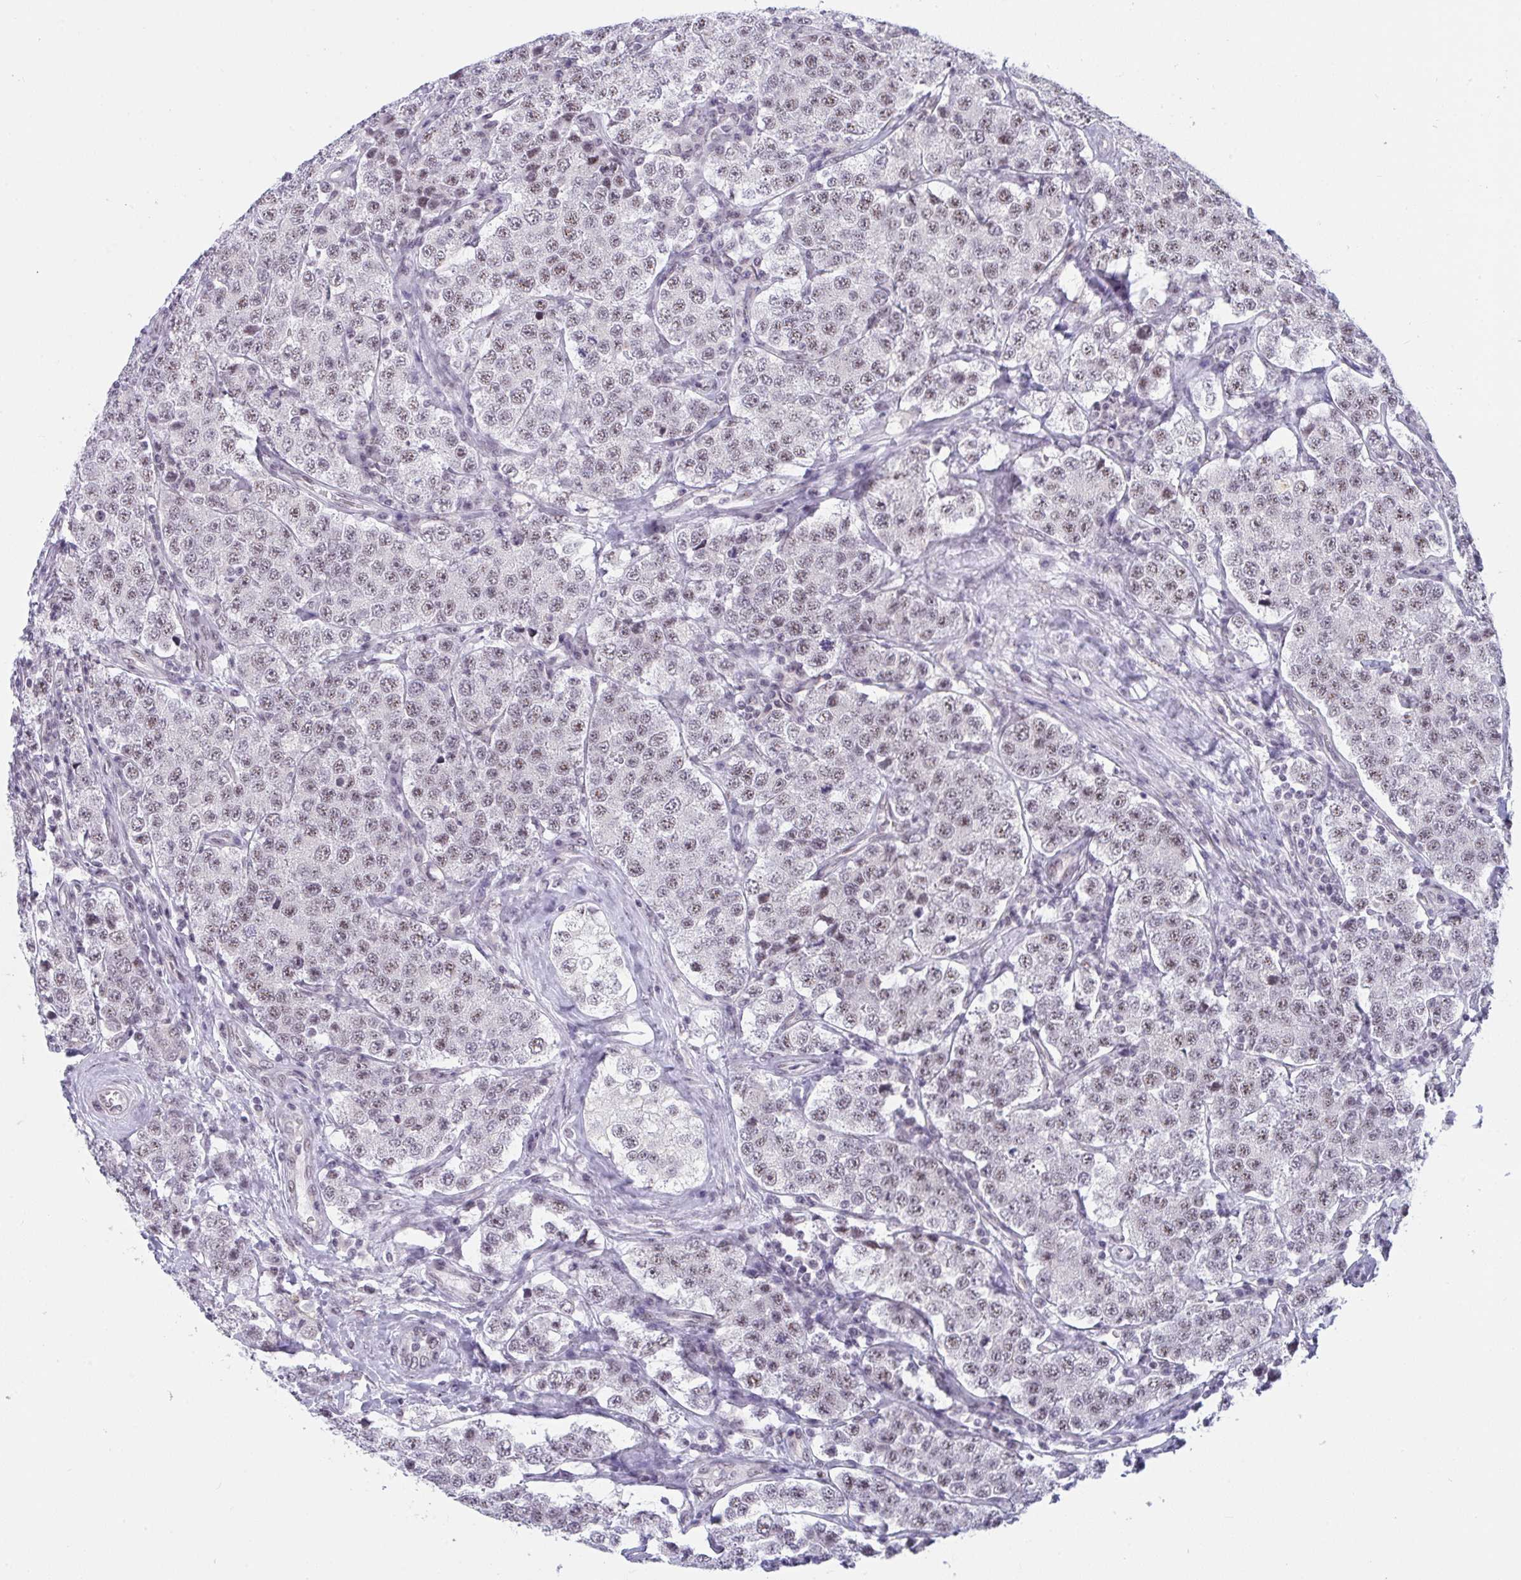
{"staining": {"intensity": "weak", "quantity": "25%-75%", "location": "nuclear"}, "tissue": "testis cancer", "cell_type": "Tumor cells", "image_type": "cancer", "snomed": [{"axis": "morphology", "description": "Seminoma, NOS"}, {"axis": "topography", "description": "Testis"}], "caption": "Tumor cells exhibit weak nuclear positivity in approximately 25%-75% of cells in seminoma (testis).", "gene": "PRR14", "patient": {"sex": "male", "age": 34}}